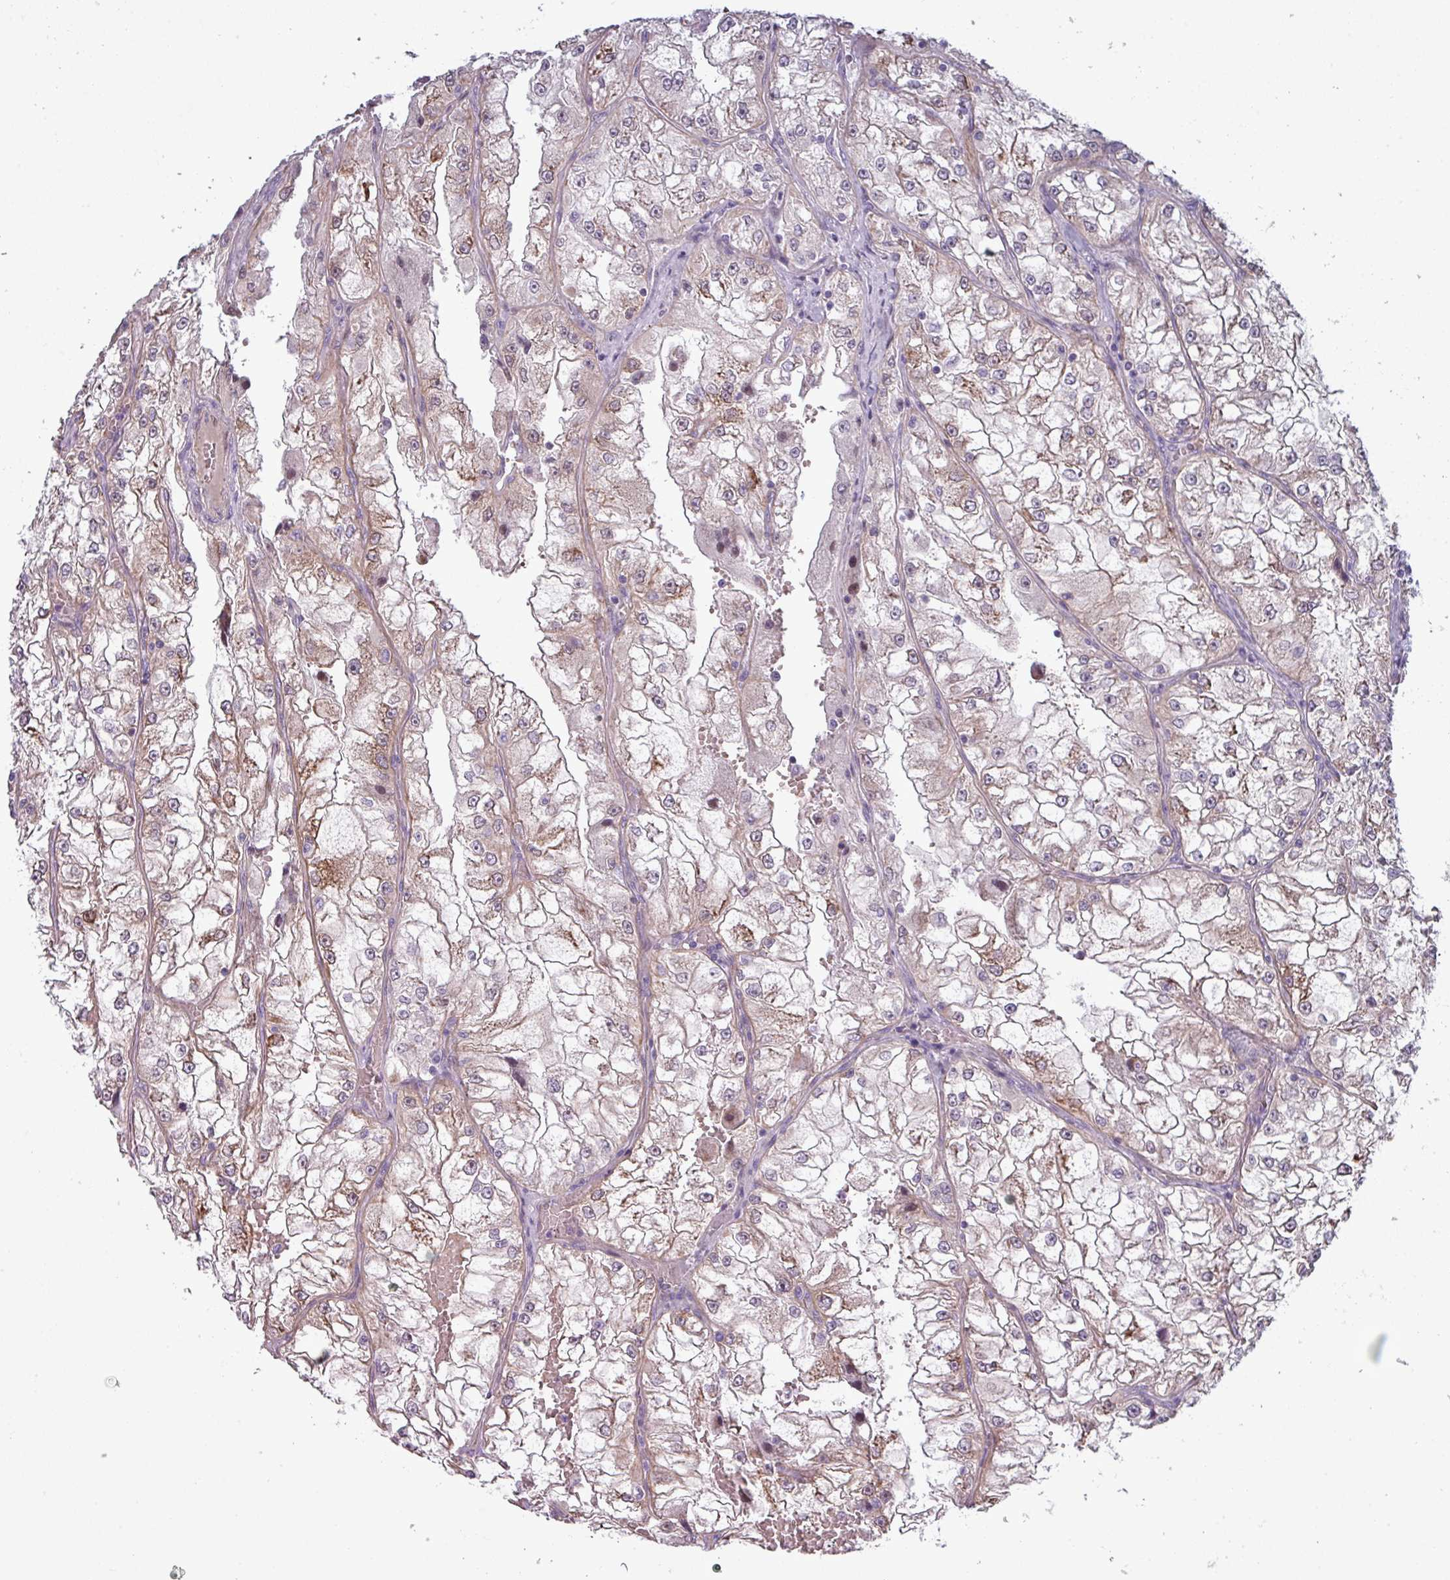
{"staining": {"intensity": "moderate", "quantity": "<25%", "location": "cytoplasmic/membranous"}, "tissue": "renal cancer", "cell_type": "Tumor cells", "image_type": "cancer", "snomed": [{"axis": "morphology", "description": "Adenocarcinoma, NOS"}, {"axis": "topography", "description": "Kidney"}], "caption": "This histopathology image demonstrates immunohistochemistry staining of human renal cancer (adenocarcinoma), with low moderate cytoplasmic/membranous positivity in approximately <25% of tumor cells.", "gene": "PRAMEF12", "patient": {"sex": "female", "age": 72}}